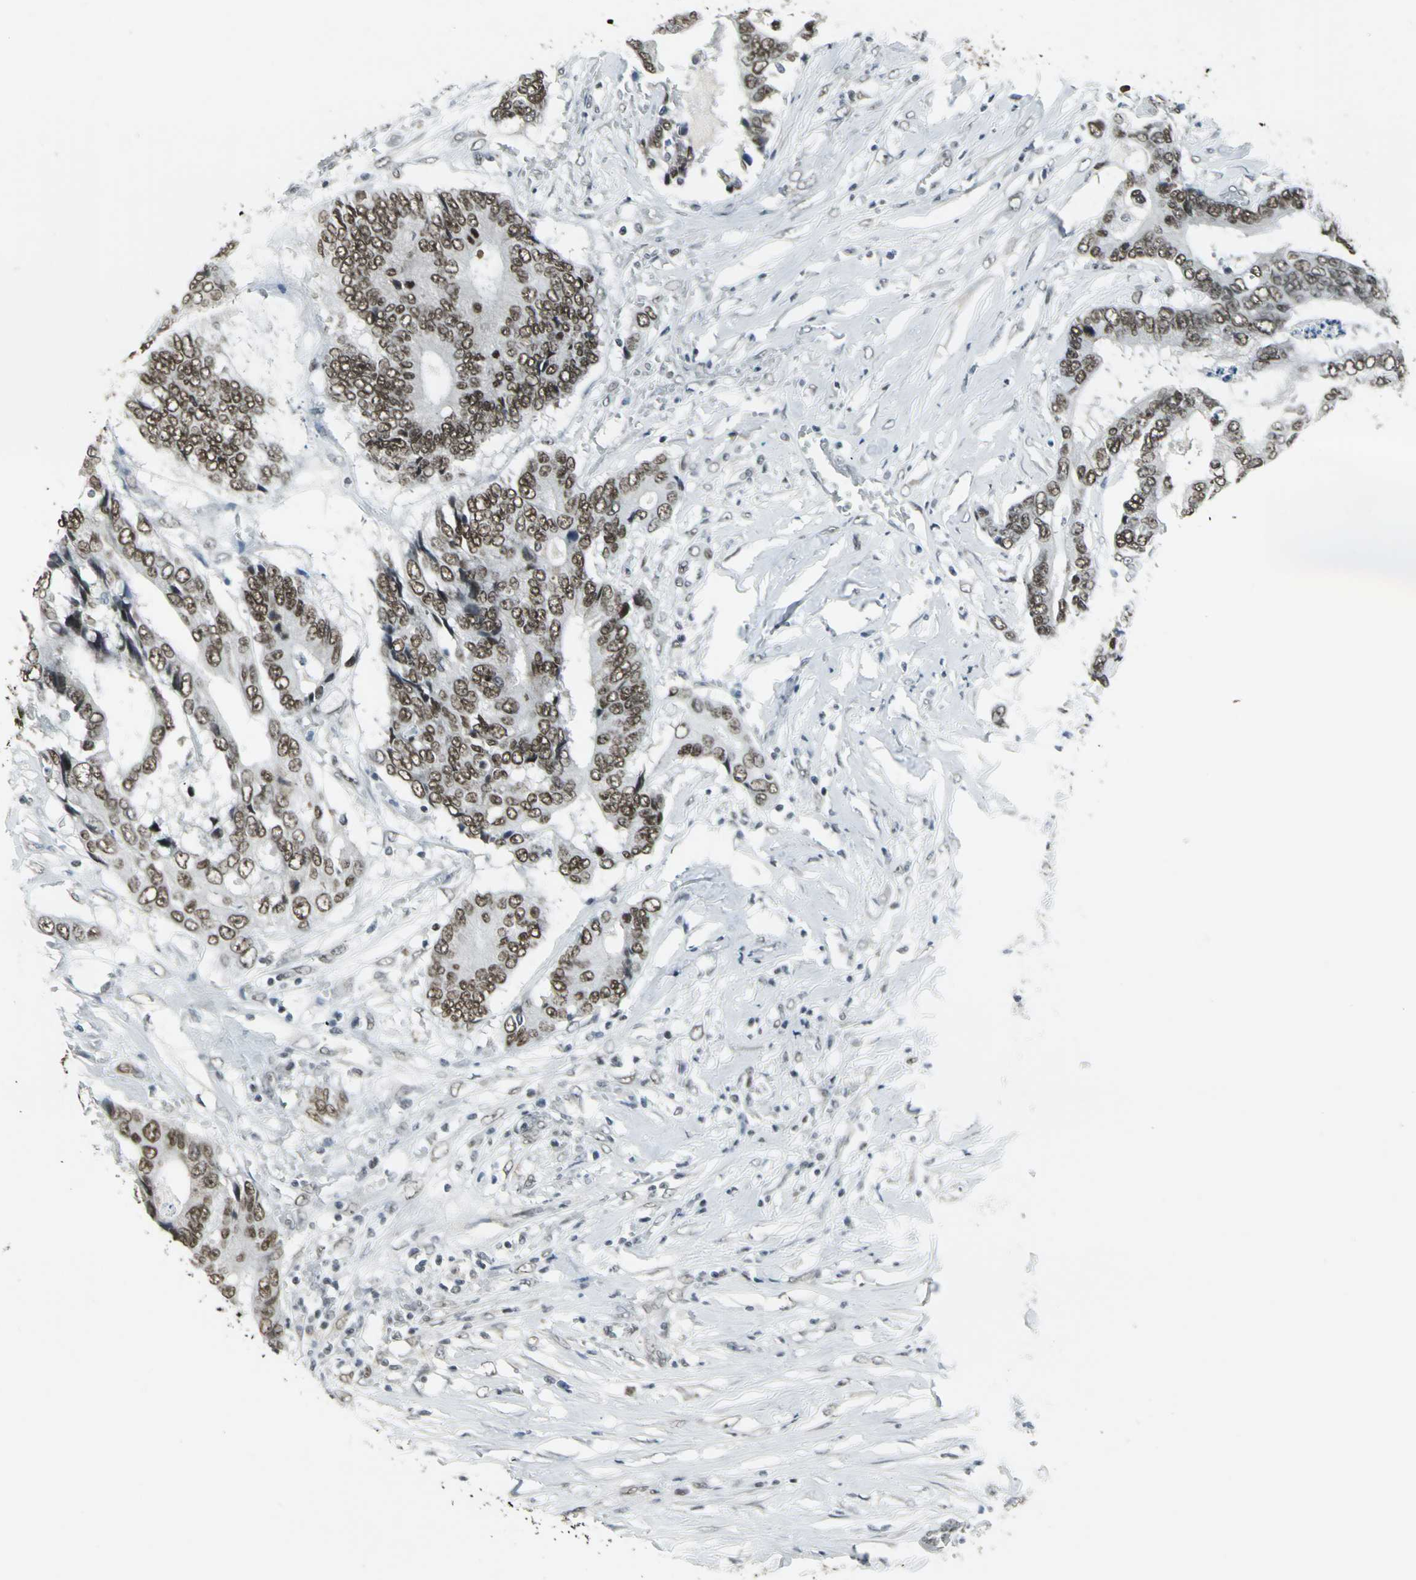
{"staining": {"intensity": "strong", "quantity": ">75%", "location": "nuclear"}, "tissue": "colorectal cancer", "cell_type": "Tumor cells", "image_type": "cancer", "snomed": [{"axis": "morphology", "description": "Adenocarcinoma, NOS"}, {"axis": "topography", "description": "Rectum"}], "caption": "Colorectal cancer tissue exhibits strong nuclear staining in approximately >75% of tumor cells", "gene": "ADNP", "patient": {"sex": "male", "age": 55}}